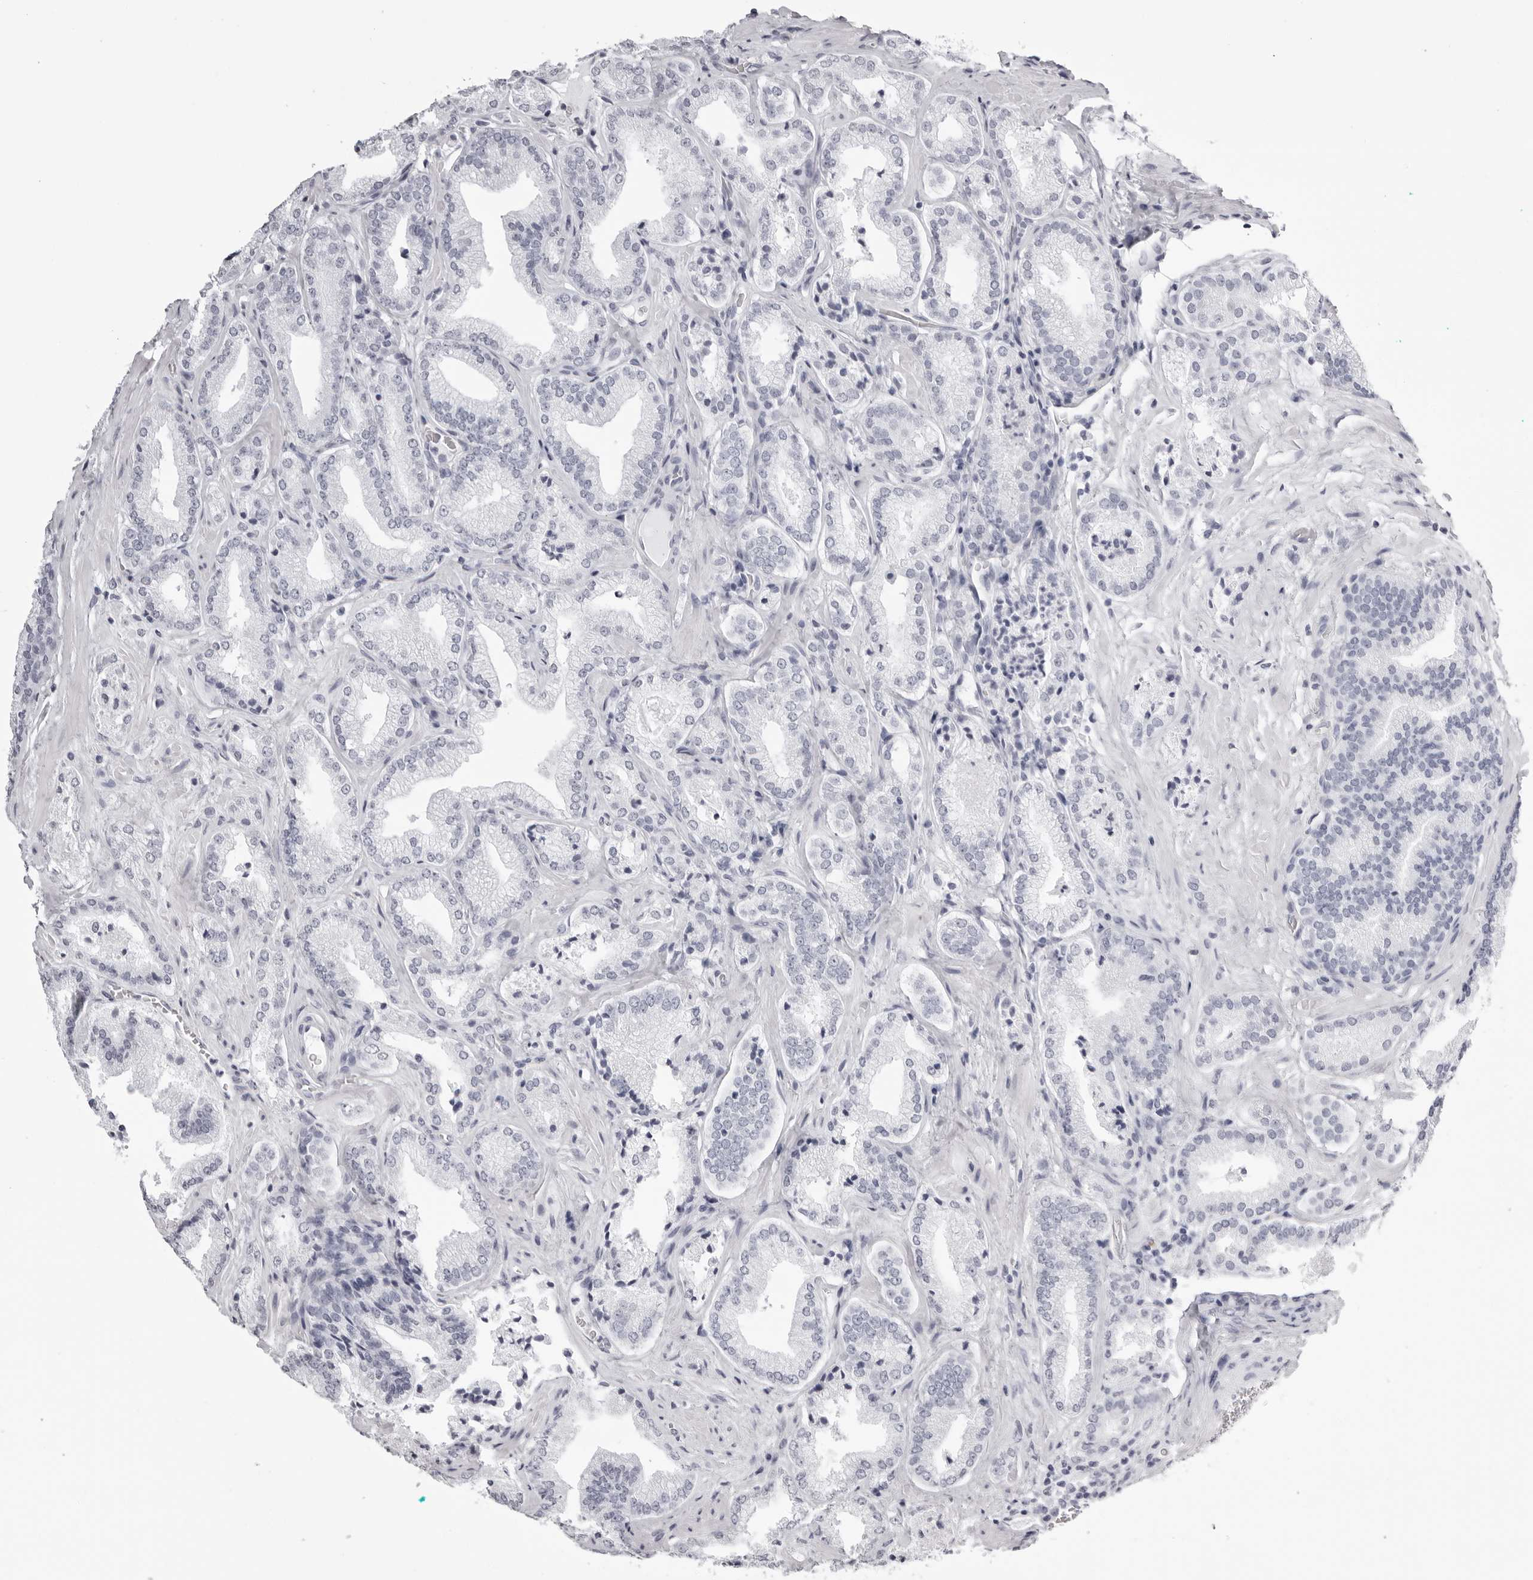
{"staining": {"intensity": "negative", "quantity": "none", "location": "none"}, "tissue": "prostate cancer", "cell_type": "Tumor cells", "image_type": "cancer", "snomed": [{"axis": "morphology", "description": "Adenocarcinoma, Low grade"}, {"axis": "topography", "description": "Prostate"}], "caption": "This photomicrograph is of prostate cancer stained with immunohistochemistry to label a protein in brown with the nuclei are counter-stained blue. There is no positivity in tumor cells.", "gene": "RHO", "patient": {"sex": "male", "age": 62}}